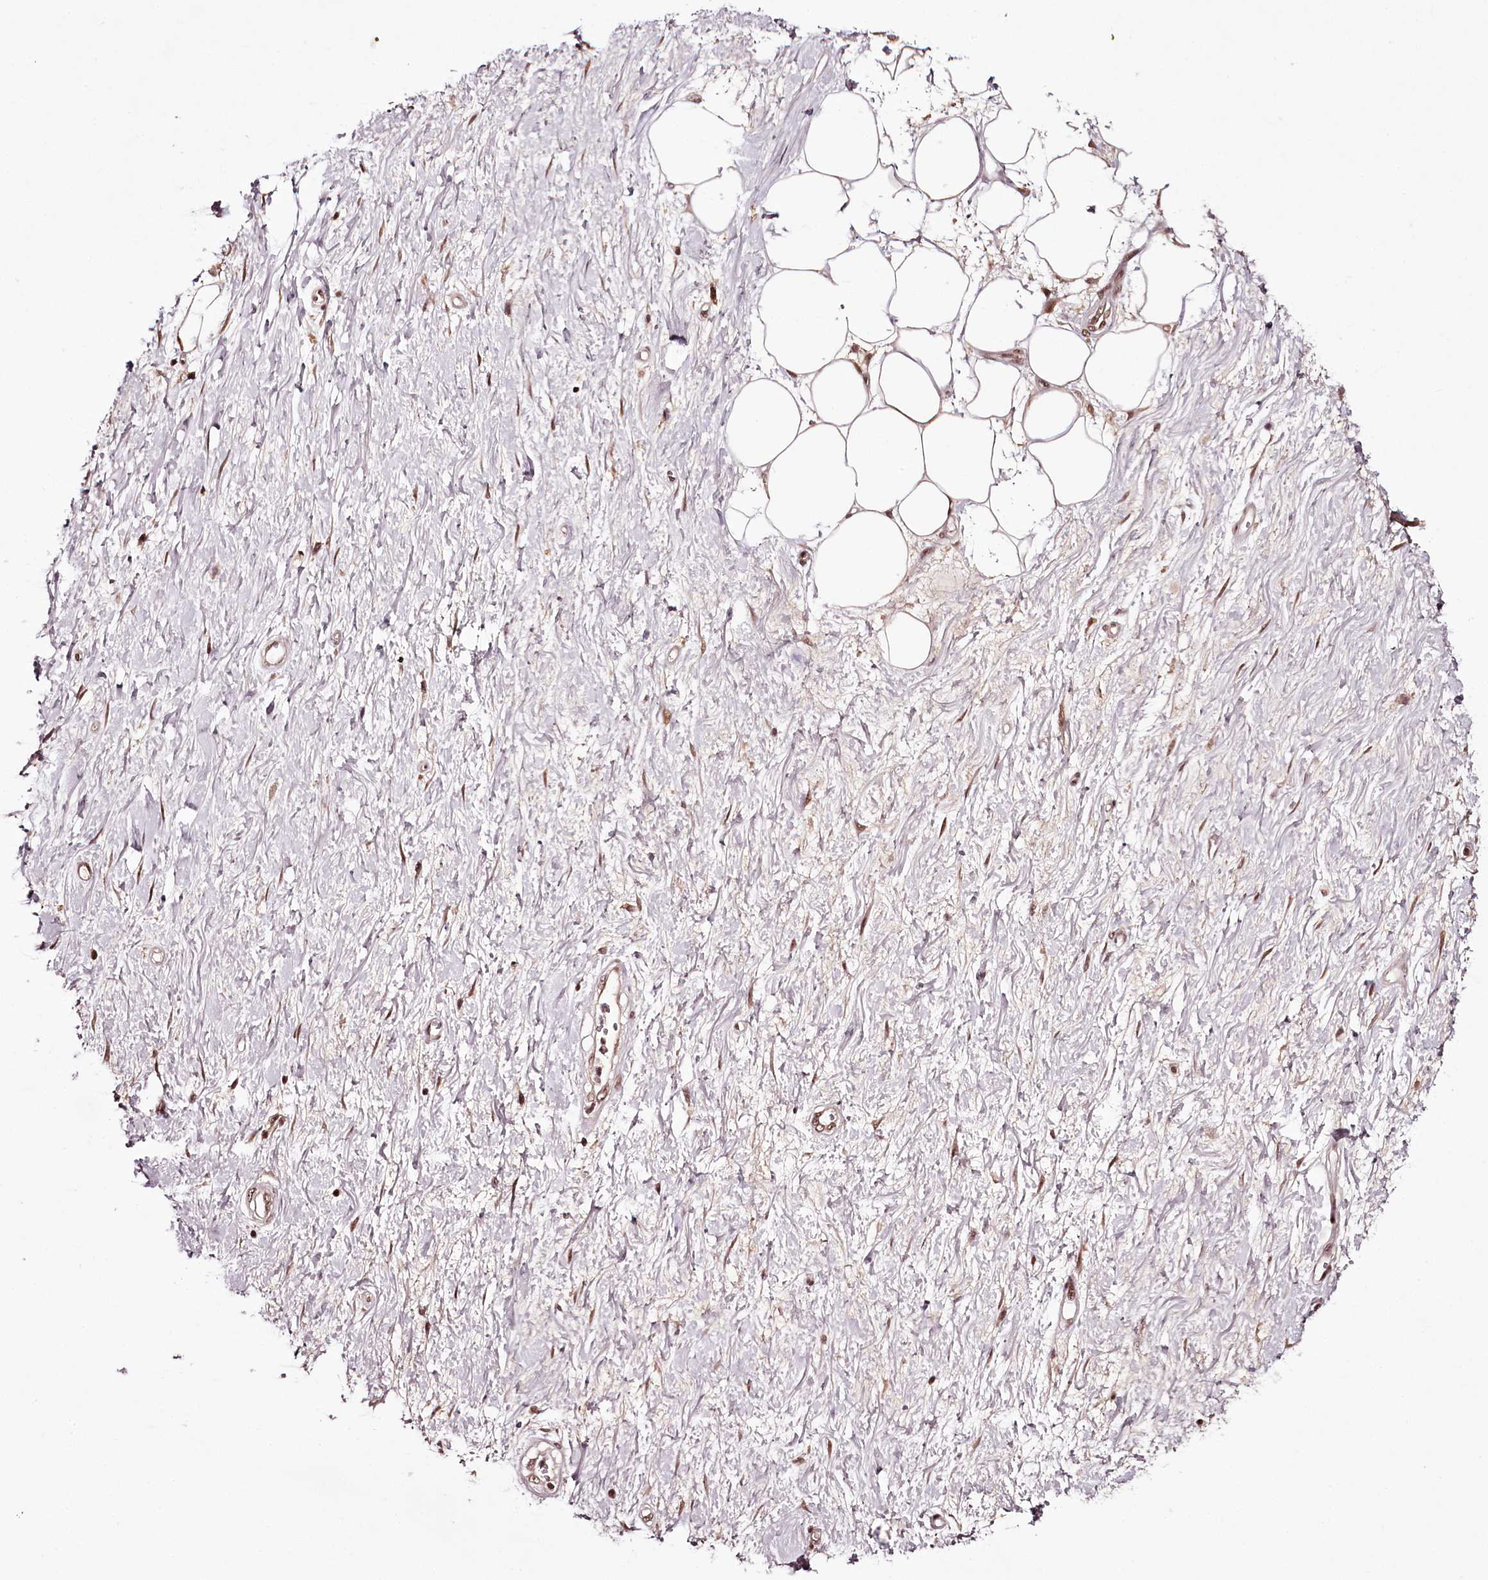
{"staining": {"intensity": "moderate", "quantity": ">75%", "location": "nuclear"}, "tissue": "adipose tissue", "cell_type": "Adipocytes", "image_type": "normal", "snomed": [{"axis": "morphology", "description": "Normal tissue, NOS"}, {"axis": "morphology", "description": "Adenocarcinoma, NOS"}, {"axis": "topography", "description": "Pancreas"}, {"axis": "topography", "description": "Peripheral nerve tissue"}], "caption": "Immunohistochemistry photomicrograph of unremarkable adipose tissue: adipose tissue stained using IHC exhibits medium levels of moderate protein expression localized specifically in the nuclear of adipocytes, appearing as a nuclear brown color.", "gene": "TTC33", "patient": {"sex": "male", "age": 59}}